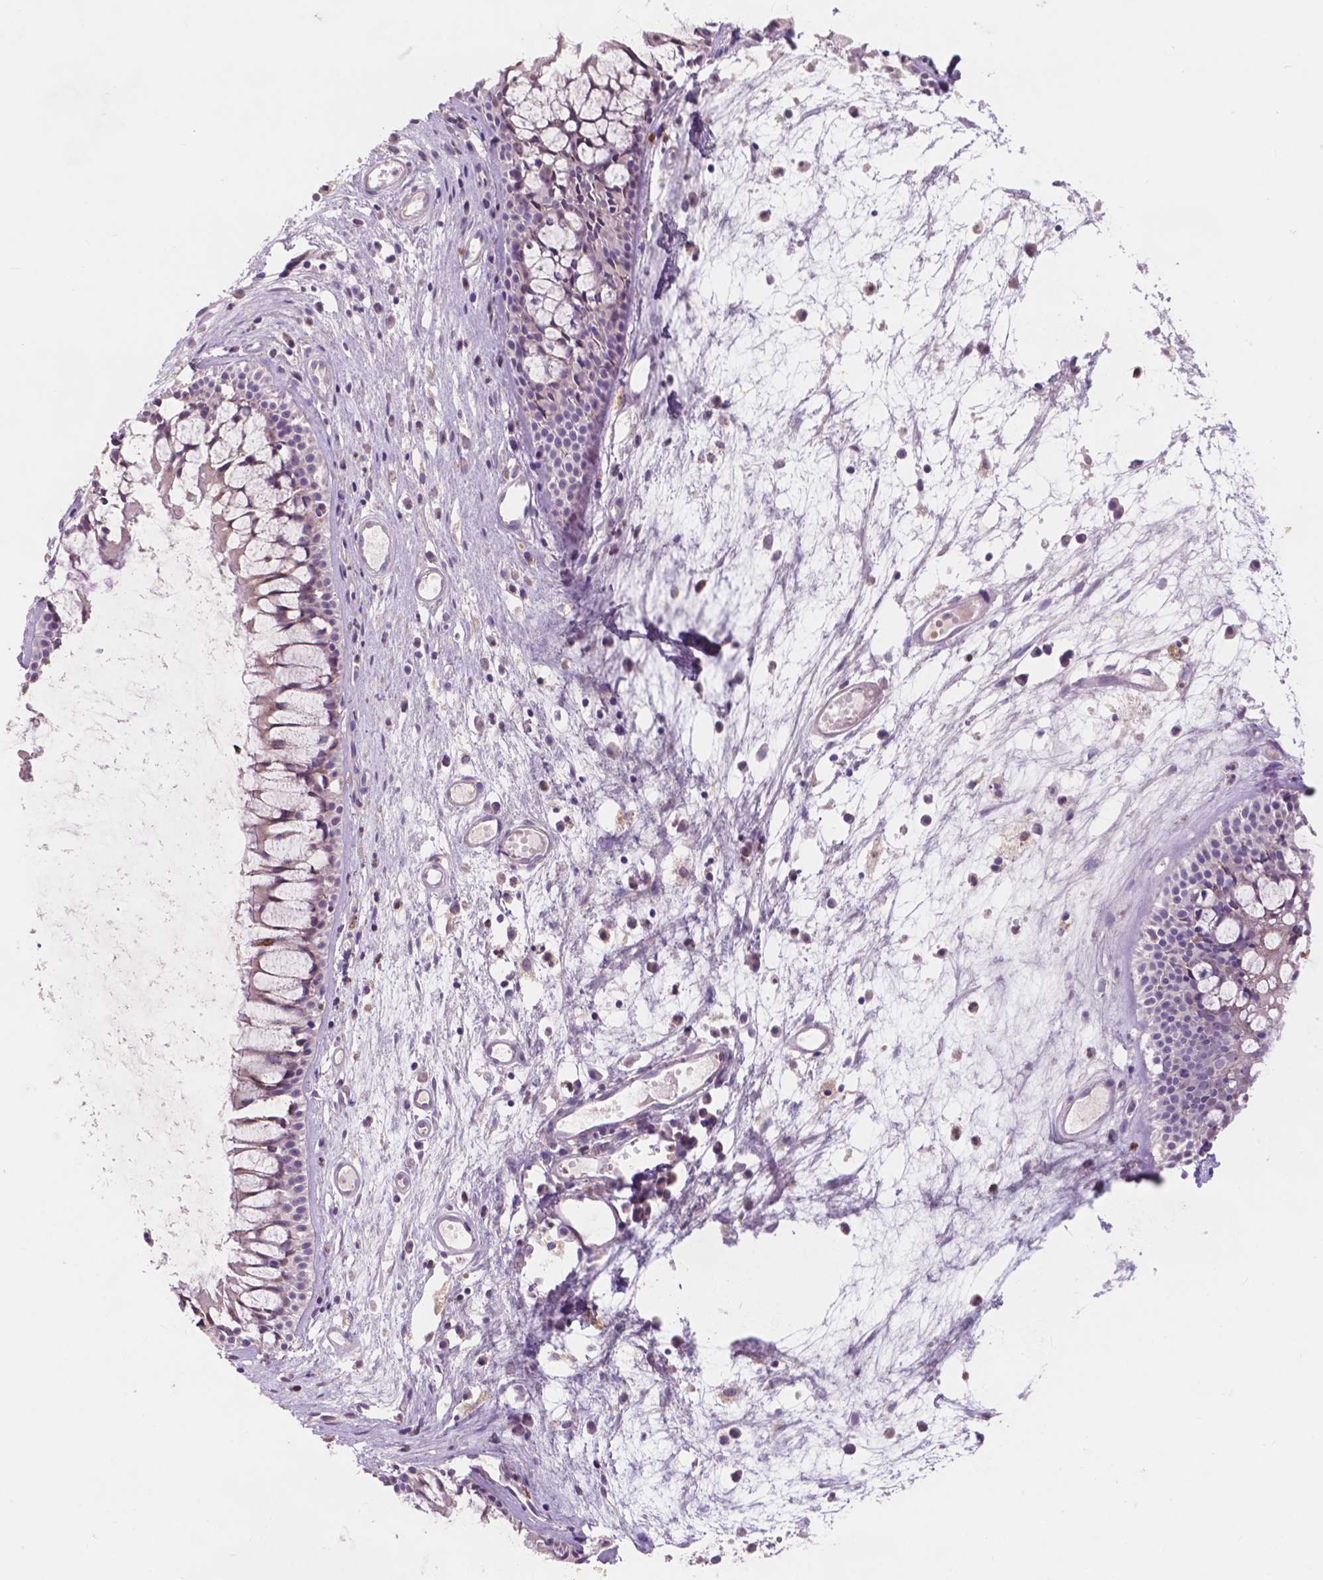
{"staining": {"intensity": "weak", "quantity": "<25%", "location": "cytoplasmic/membranous"}, "tissue": "nasopharynx", "cell_type": "Respiratory epithelial cells", "image_type": "normal", "snomed": [{"axis": "morphology", "description": "Normal tissue, NOS"}, {"axis": "topography", "description": "Nasopharynx"}], "caption": "Protein analysis of normal nasopharynx demonstrates no significant positivity in respiratory epithelial cells.", "gene": "IREB2", "patient": {"sex": "male", "age": 31}}